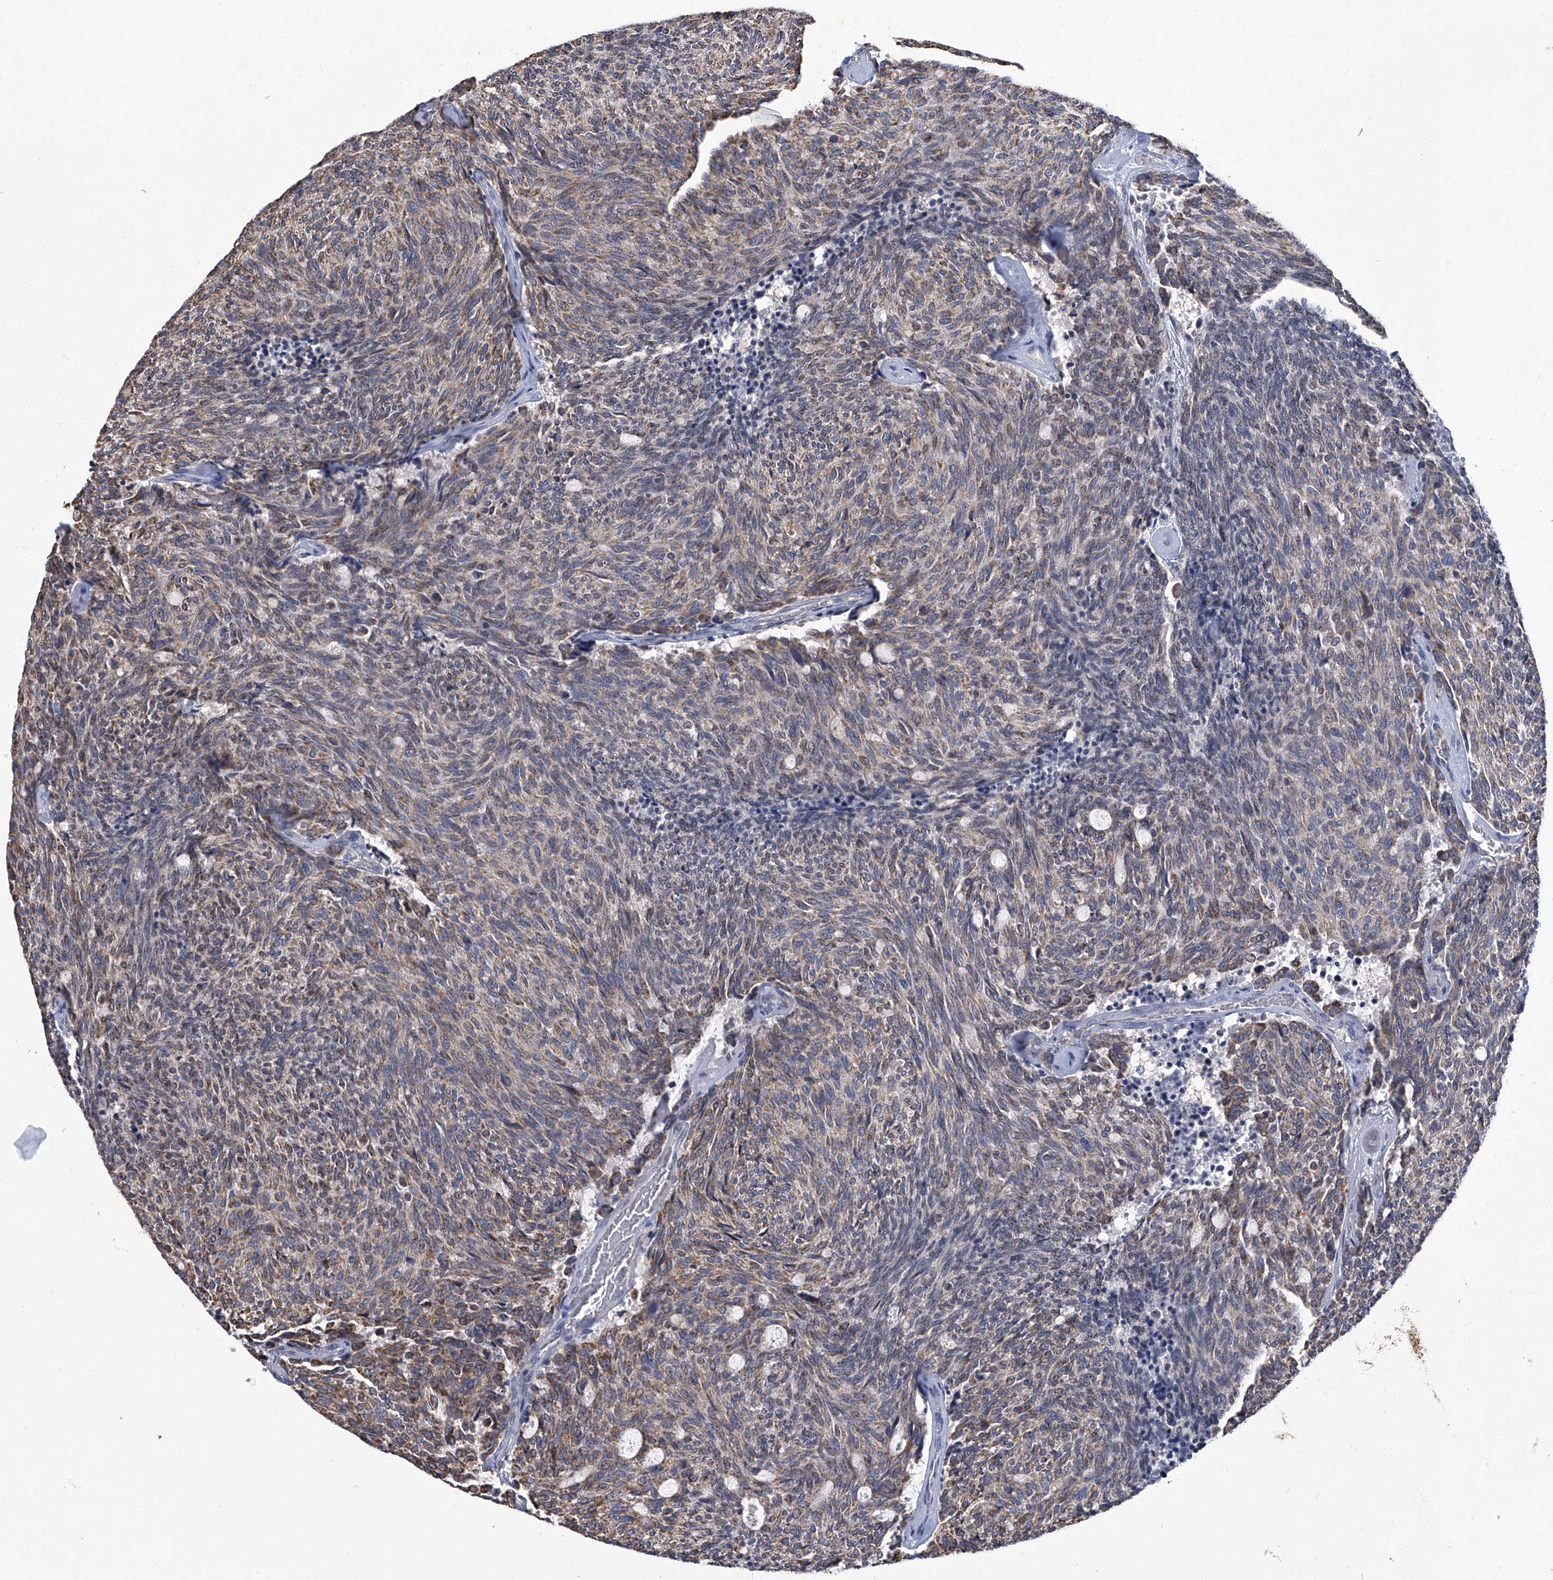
{"staining": {"intensity": "moderate", "quantity": "25%-75%", "location": "cytoplasmic/membranous"}, "tissue": "carcinoid", "cell_type": "Tumor cells", "image_type": "cancer", "snomed": [{"axis": "morphology", "description": "Carcinoid, malignant, NOS"}, {"axis": "topography", "description": "Pancreas"}], "caption": "An image showing moderate cytoplasmic/membranous staining in about 25%-75% of tumor cells in carcinoid, as visualized by brown immunohistochemical staining.", "gene": "TGFBR1", "patient": {"sex": "female", "age": 54}}